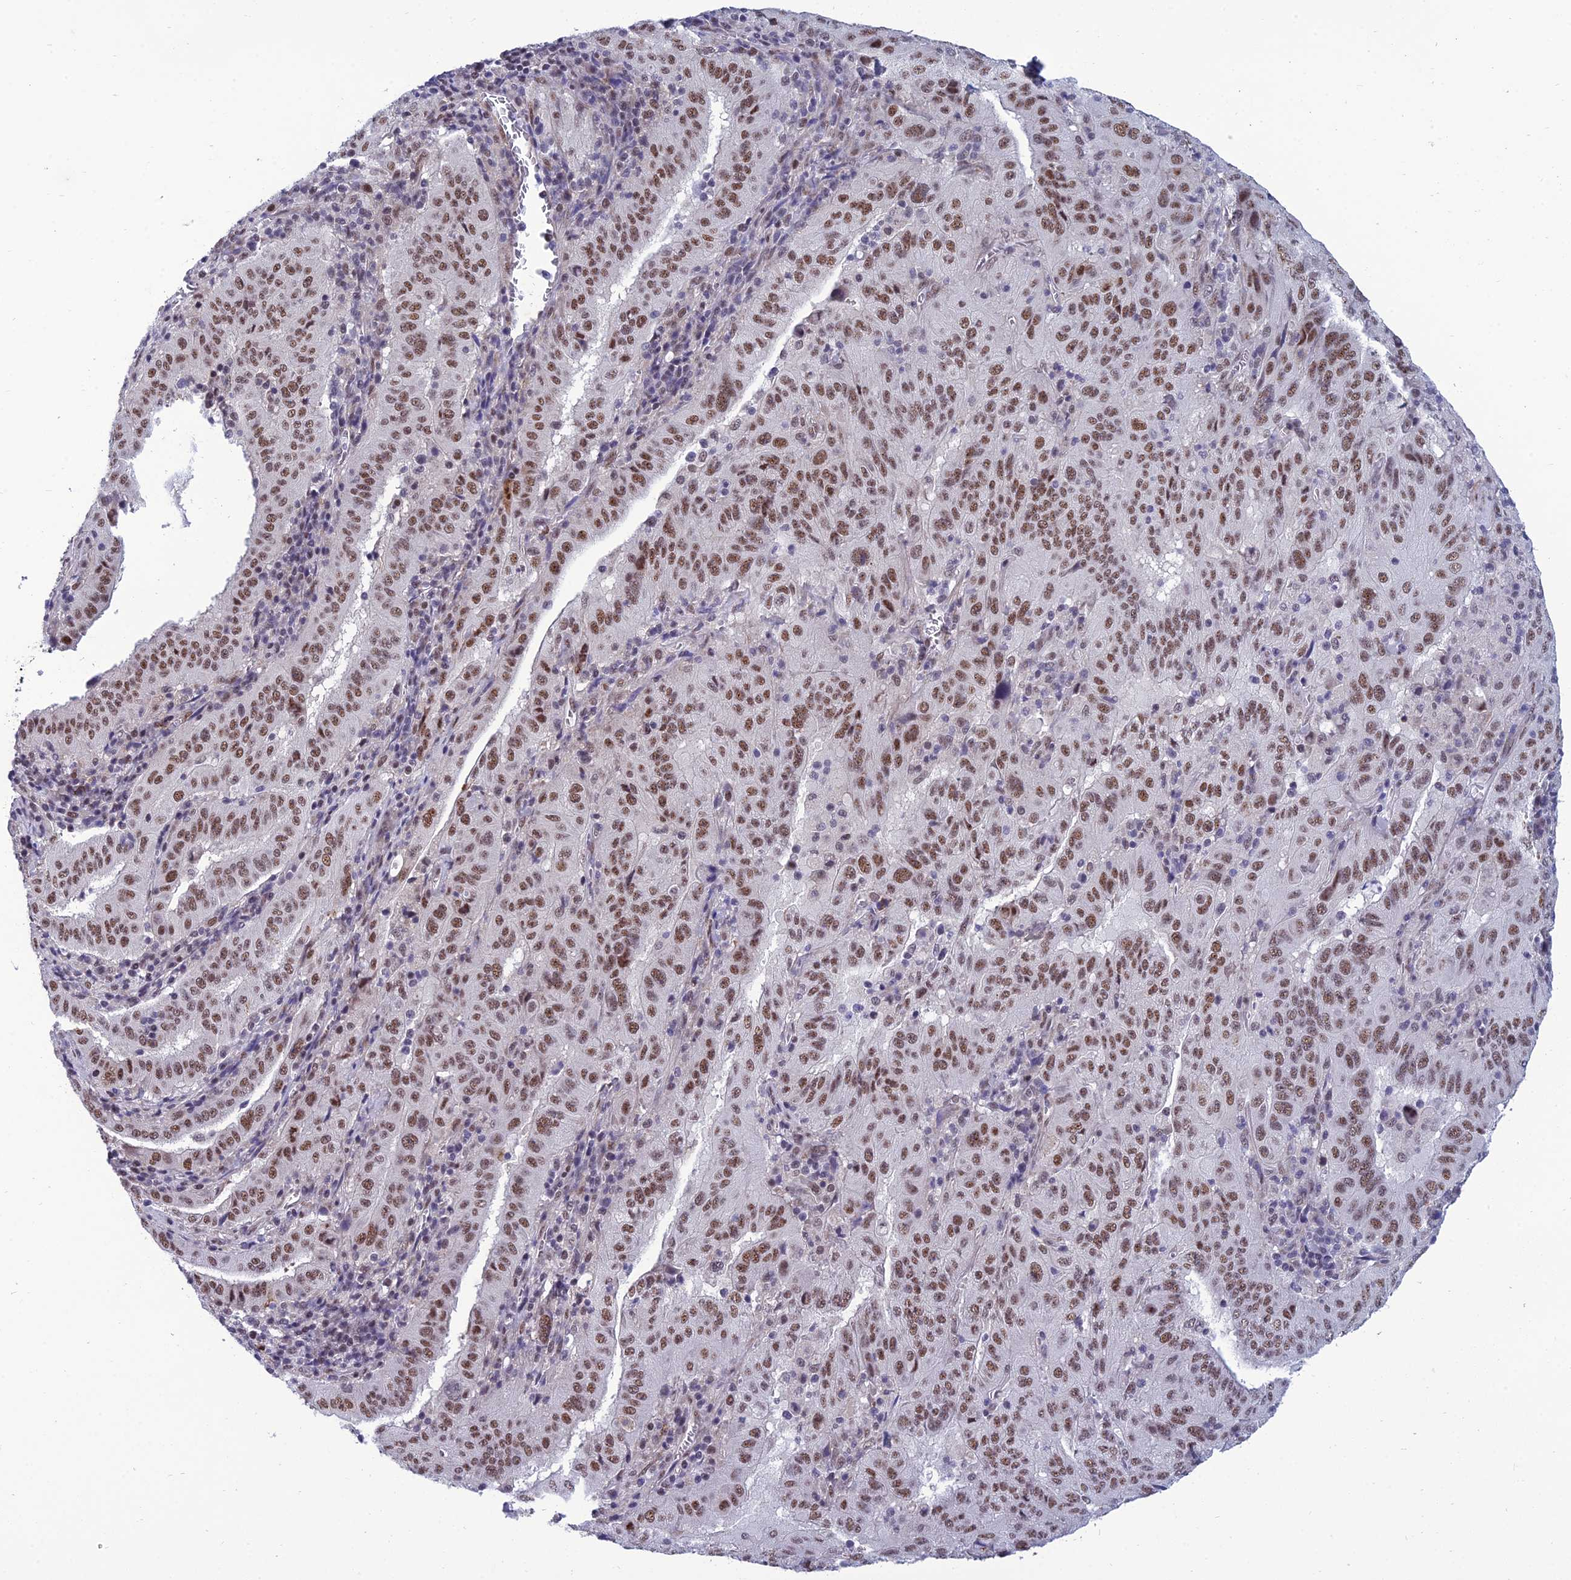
{"staining": {"intensity": "moderate", "quantity": ">75%", "location": "nuclear"}, "tissue": "pancreatic cancer", "cell_type": "Tumor cells", "image_type": "cancer", "snomed": [{"axis": "morphology", "description": "Adenocarcinoma, NOS"}, {"axis": "topography", "description": "Pancreas"}], "caption": "Immunohistochemical staining of human pancreatic cancer (adenocarcinoma) displays medium levels of moderate nuclear protein expression in approximately >75% of tumor cells.", "gene": "RSRC1", "patient": {"sex": "male", "age": 63}}